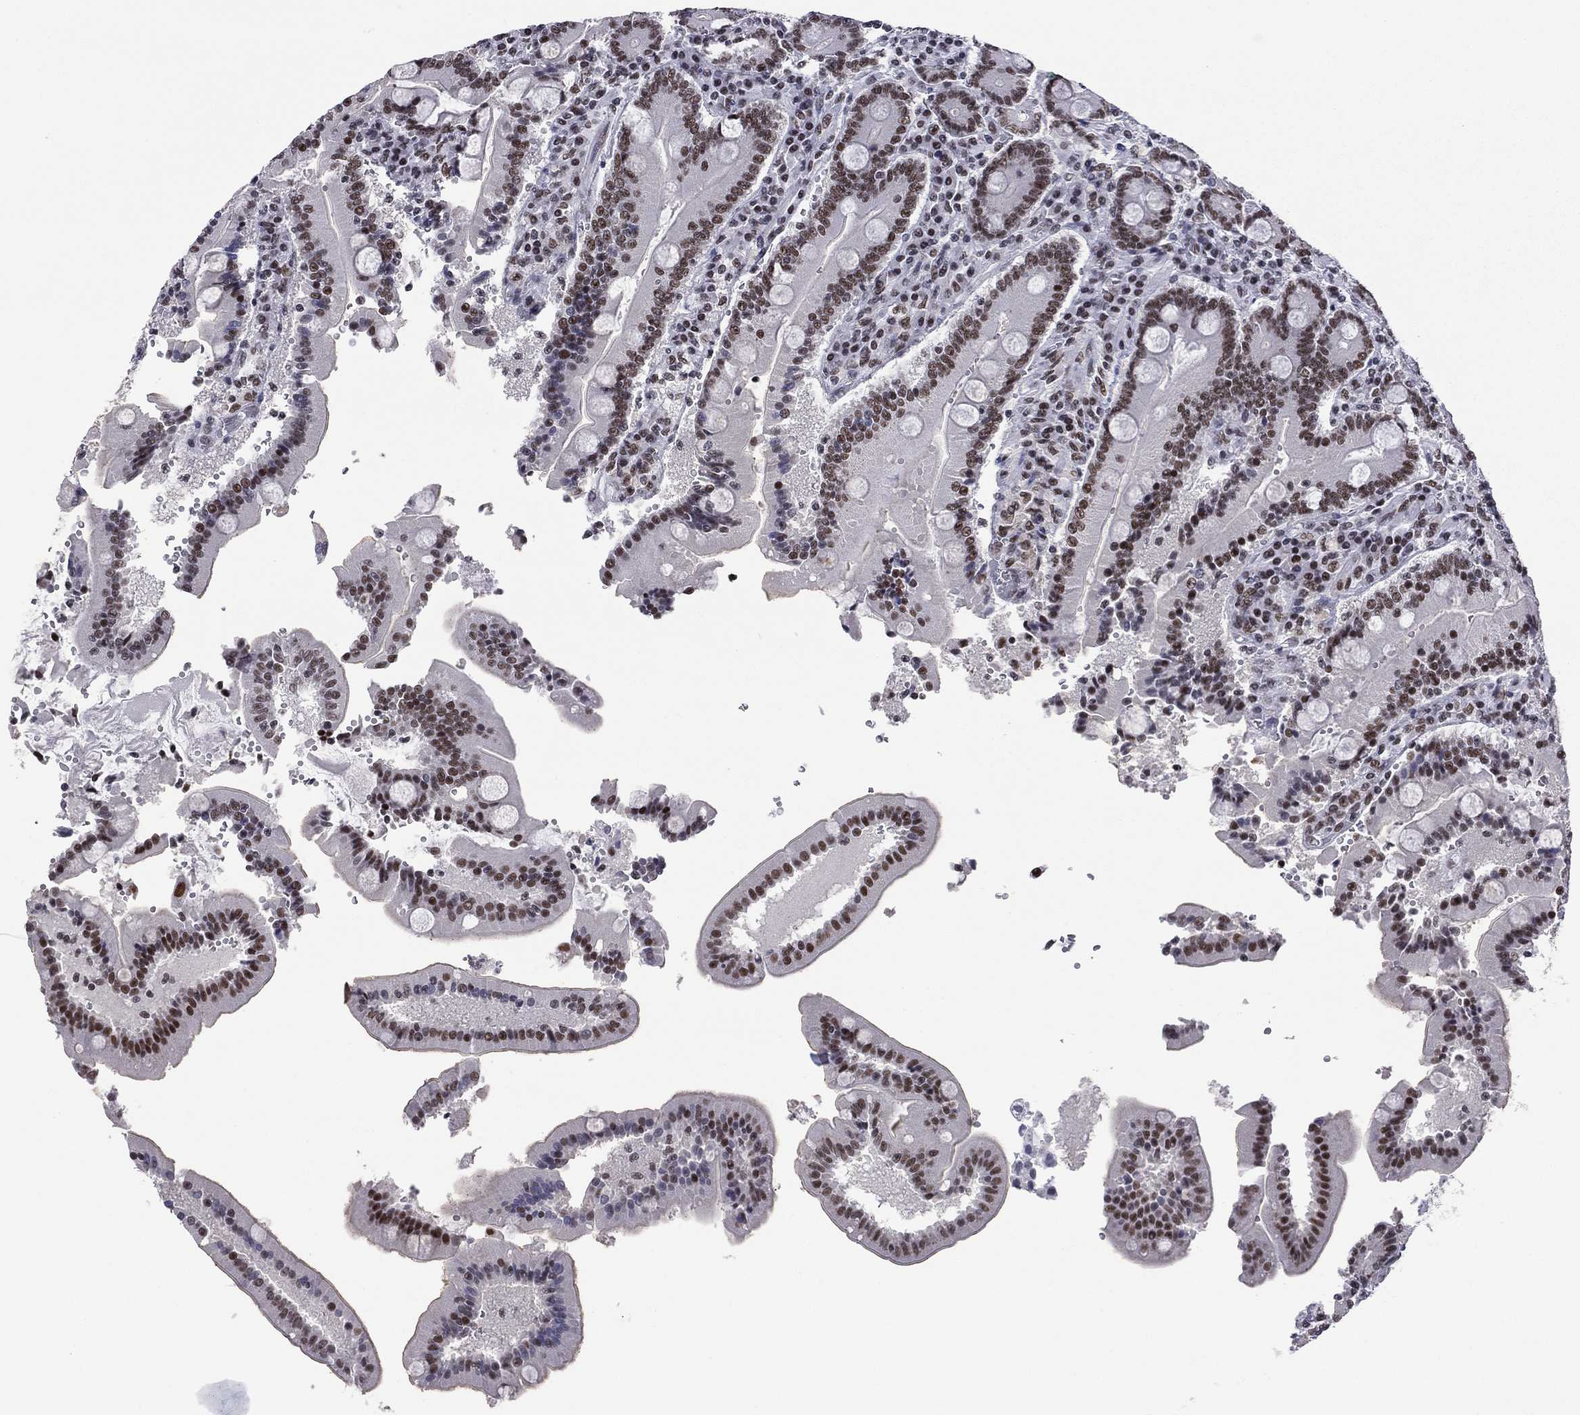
{"staining": {"intensity": "moderate", "quantity": ">75%", "location": "nuclear"}, "tissue": "duodenum", "cell_type": "Glandular cells", "image_type": "normal", "snomed": [{"axis": "morphology", "description": "Normal tissue, NOS"}, {"axis": "topography", "description": "Duodenum"}], "caption": "Unremarkable duodenum displays moderate nuclear expression in approximately >75% of glandular cells (Brightfield microscopy of DAB IHC at high magnification)..", "gene": "ETV5", "patient": {"sex": "female", "age": 62}}